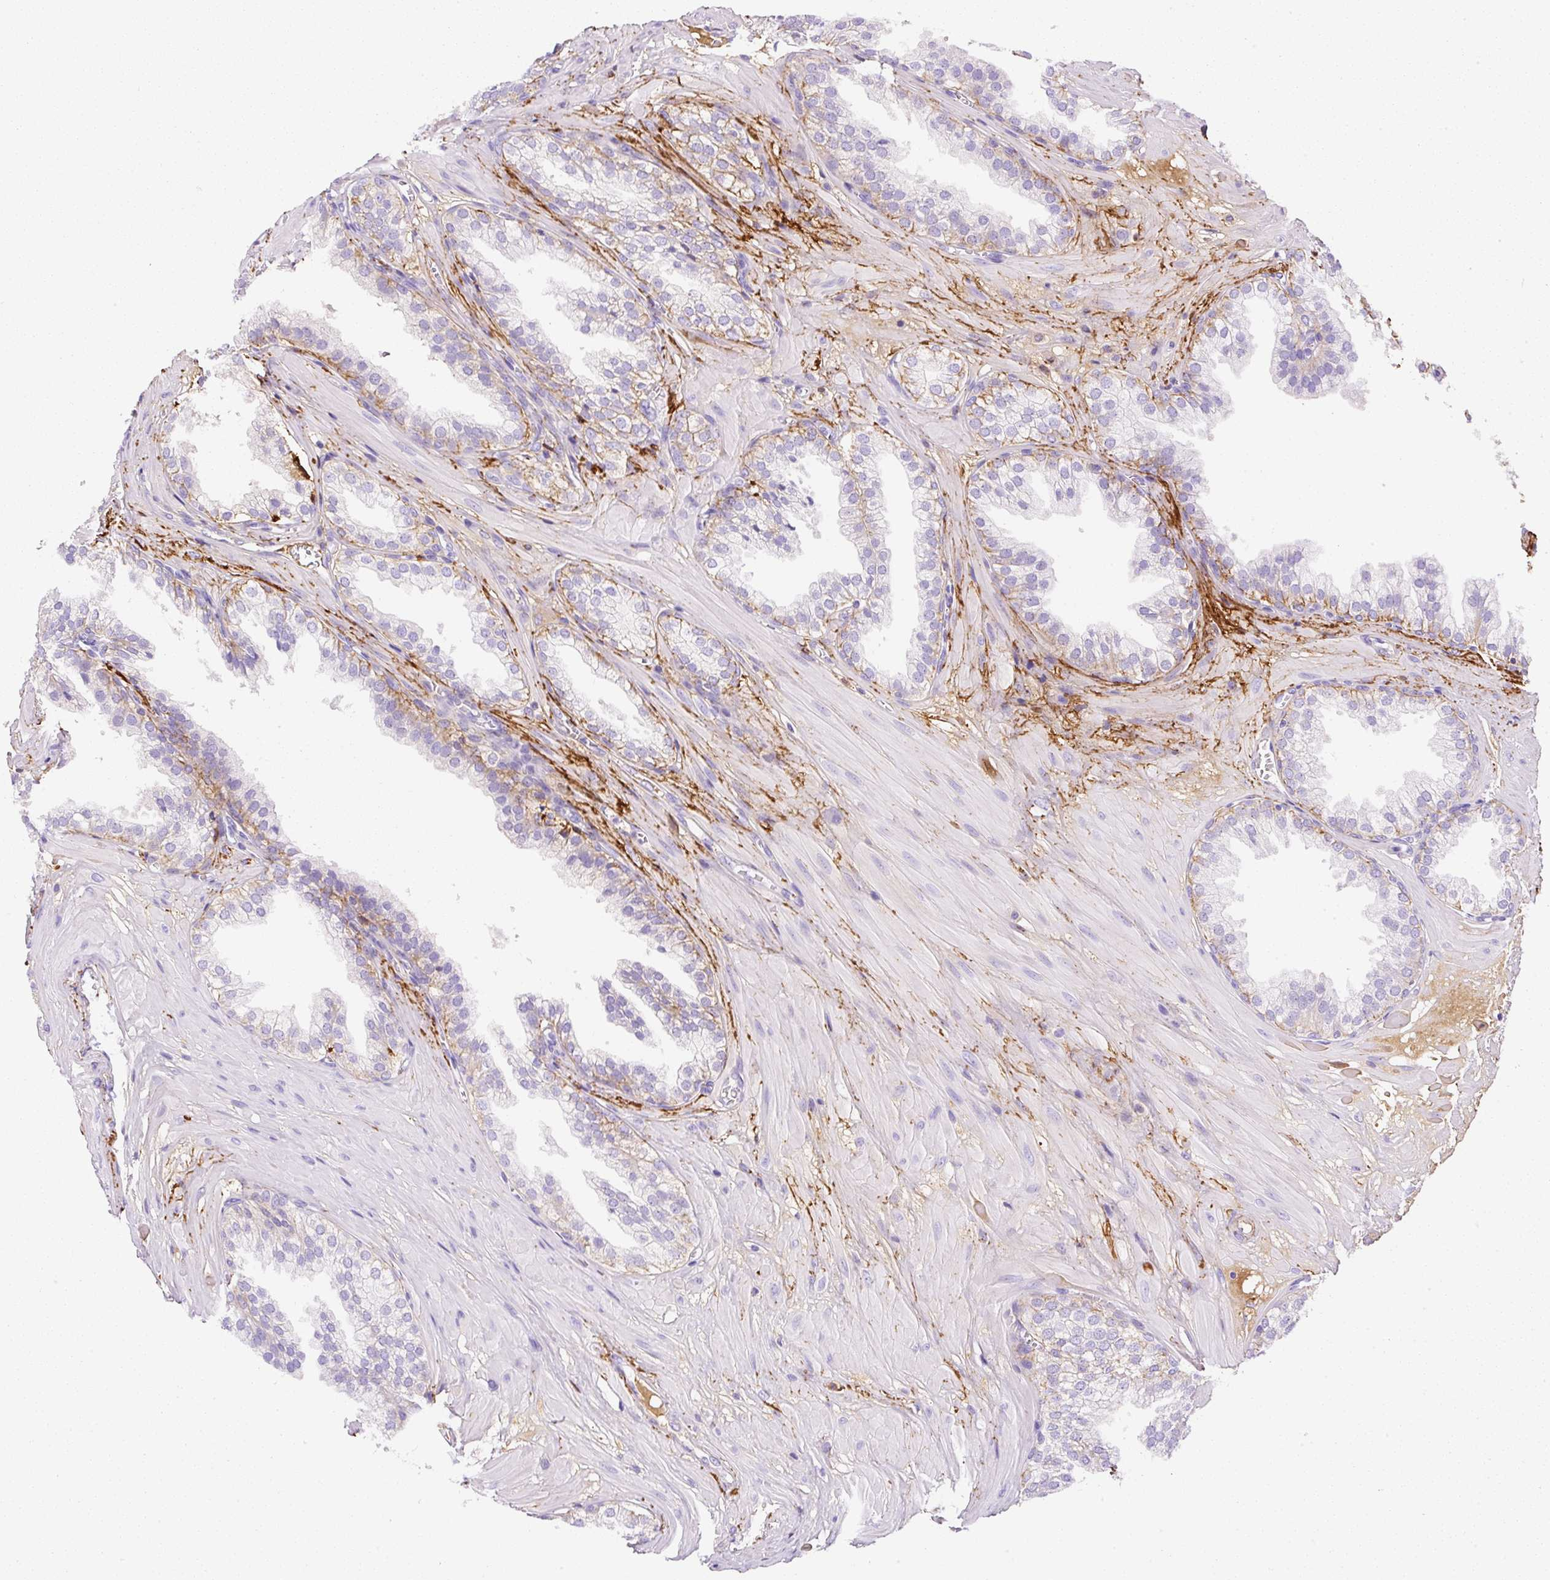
{"staining": {"intensity": "negative", "quantity": "none", "location": "none"}, "tissue": "prostate", "cell_type": "Glandular cells", "image_type": "normal", "snomed": [{"axis": "morphology", "description": "Normal tissue, NOS"}, {"axis": "topography", "description": "Prostate"}, {"axis": "topography", "description": "Peripheral nerve tissue"}], "caption": "Immunohistochemistry histopathology image of normal prostate: prostate stained with DAB (3,3'-diaminobenzidine) exhibits no significant protein expression in glandular cells. The staining was performed using DAB (3,3'-diaminobenzidine) to visualize the protein expression in brown, while the nuclei were stained in blue with hematoxylin (Magnification: 20x).", "gene": "APCS", "patient": {"sex": "male", "age": 55}}